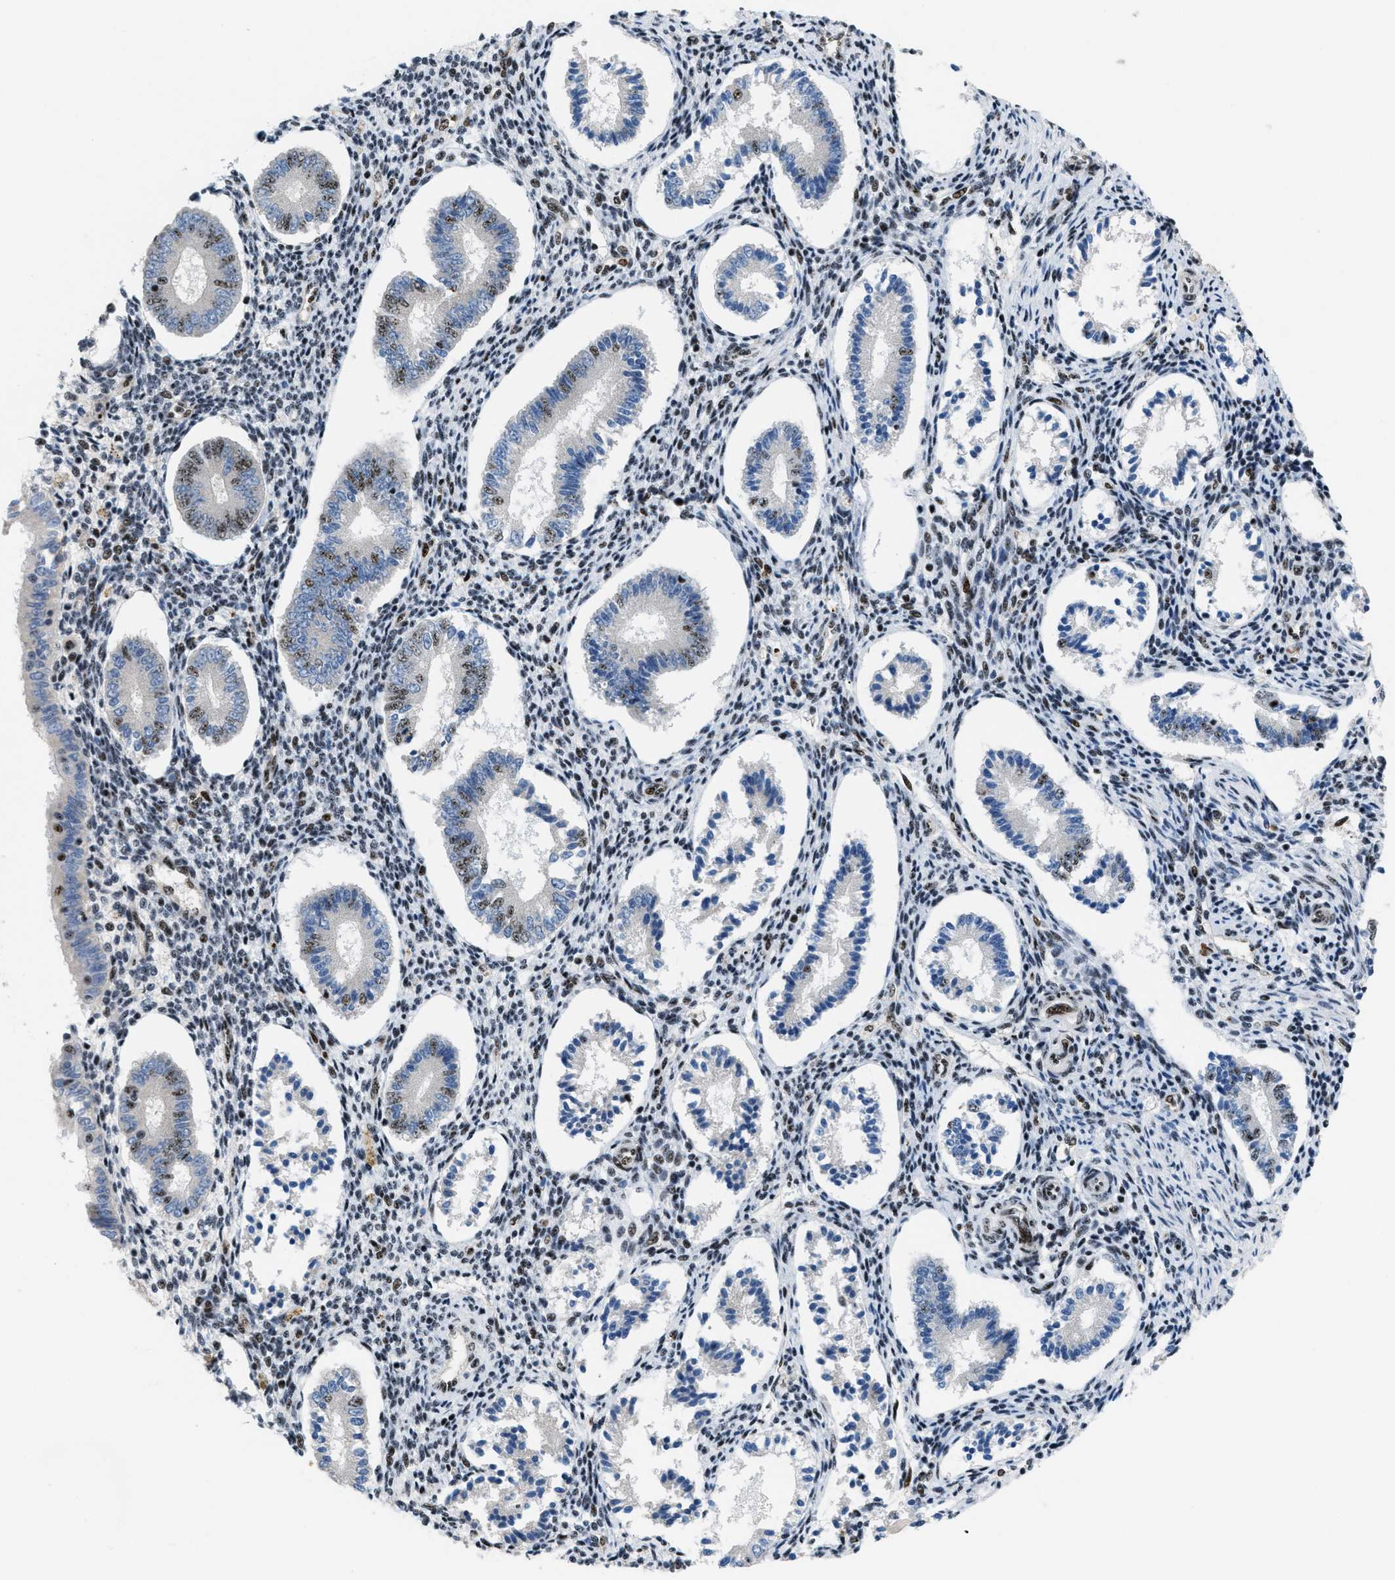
{"staining": {"intensity": "moderate", "quantity": ">75%", "location": "cytoplasmic/membranous,nuclear"}, "tissue": "endometrium", "cell_type": "Cells in endometrial stroma", "image_type": "normal", "snomed": [{"axis": "morphology", "description": "Normal tissue, NOS"}, {"axis": "topography", "description": "Endometrium"}], "caption": "Protein expression analysis of unremarkable human endometrium reveals moderate cytoplasmic/membranous,nuclear staining in approximately >75% of cells in endometrial stroma.", "gene": "CDR2", "patient": {"sex": "female", "age": 42}}